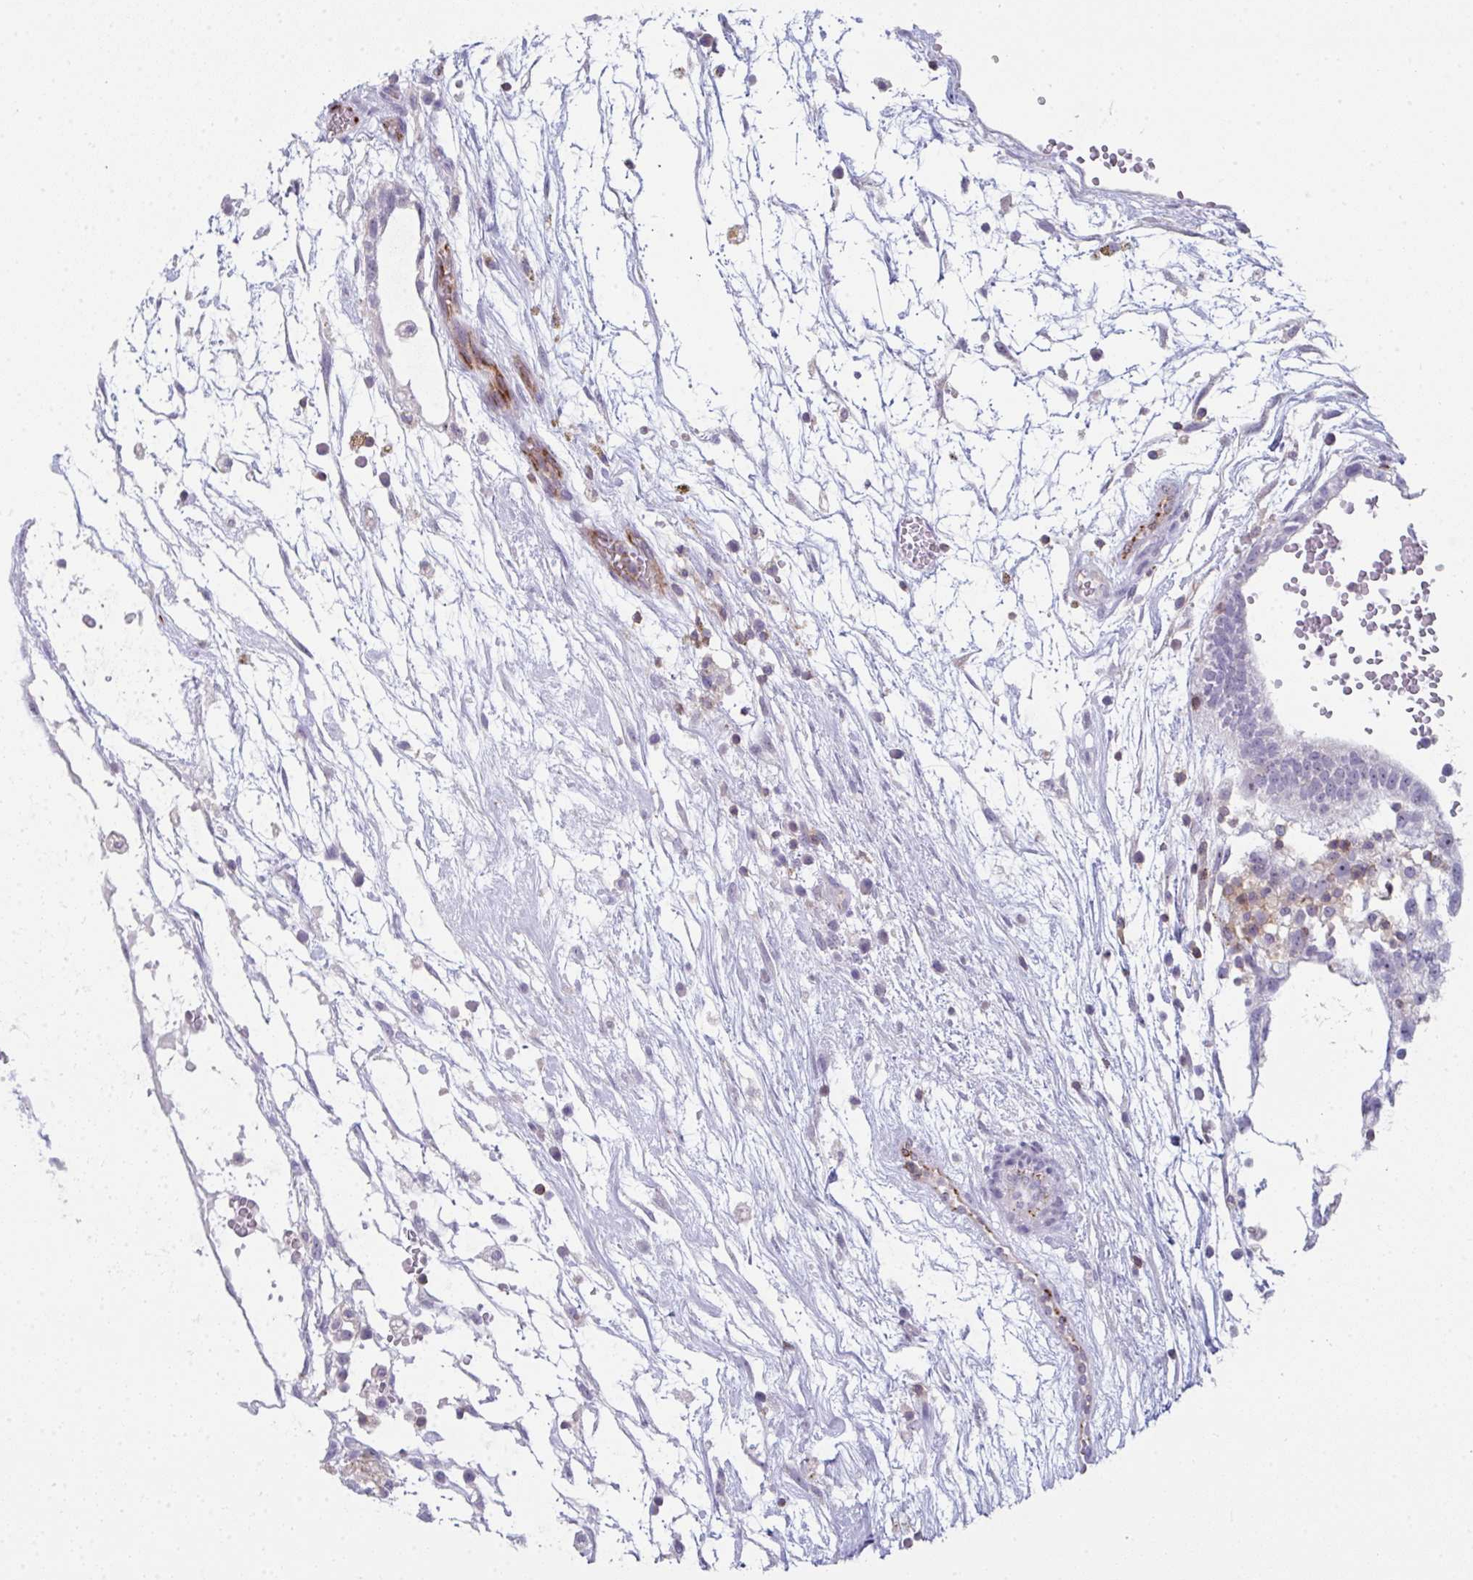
{"staining": {"intensity": "negative", "quantity": "none", "location": "none"}, "tissue": "testis cancer", "cell_type": "Tumor cells", "image_type": "cancer", "snomed": [{"axis": "morphology", "description": "Carcinoma, Embryonal, NOS"}, {"axis": "topography", "description": "Testis"}], "caption": "Micrograph shows no significant protein positivity in tumor cells of embryonal carcinoma (testis).", "gene": "CD80", "patient": {"sex": "male", "age": 32}}